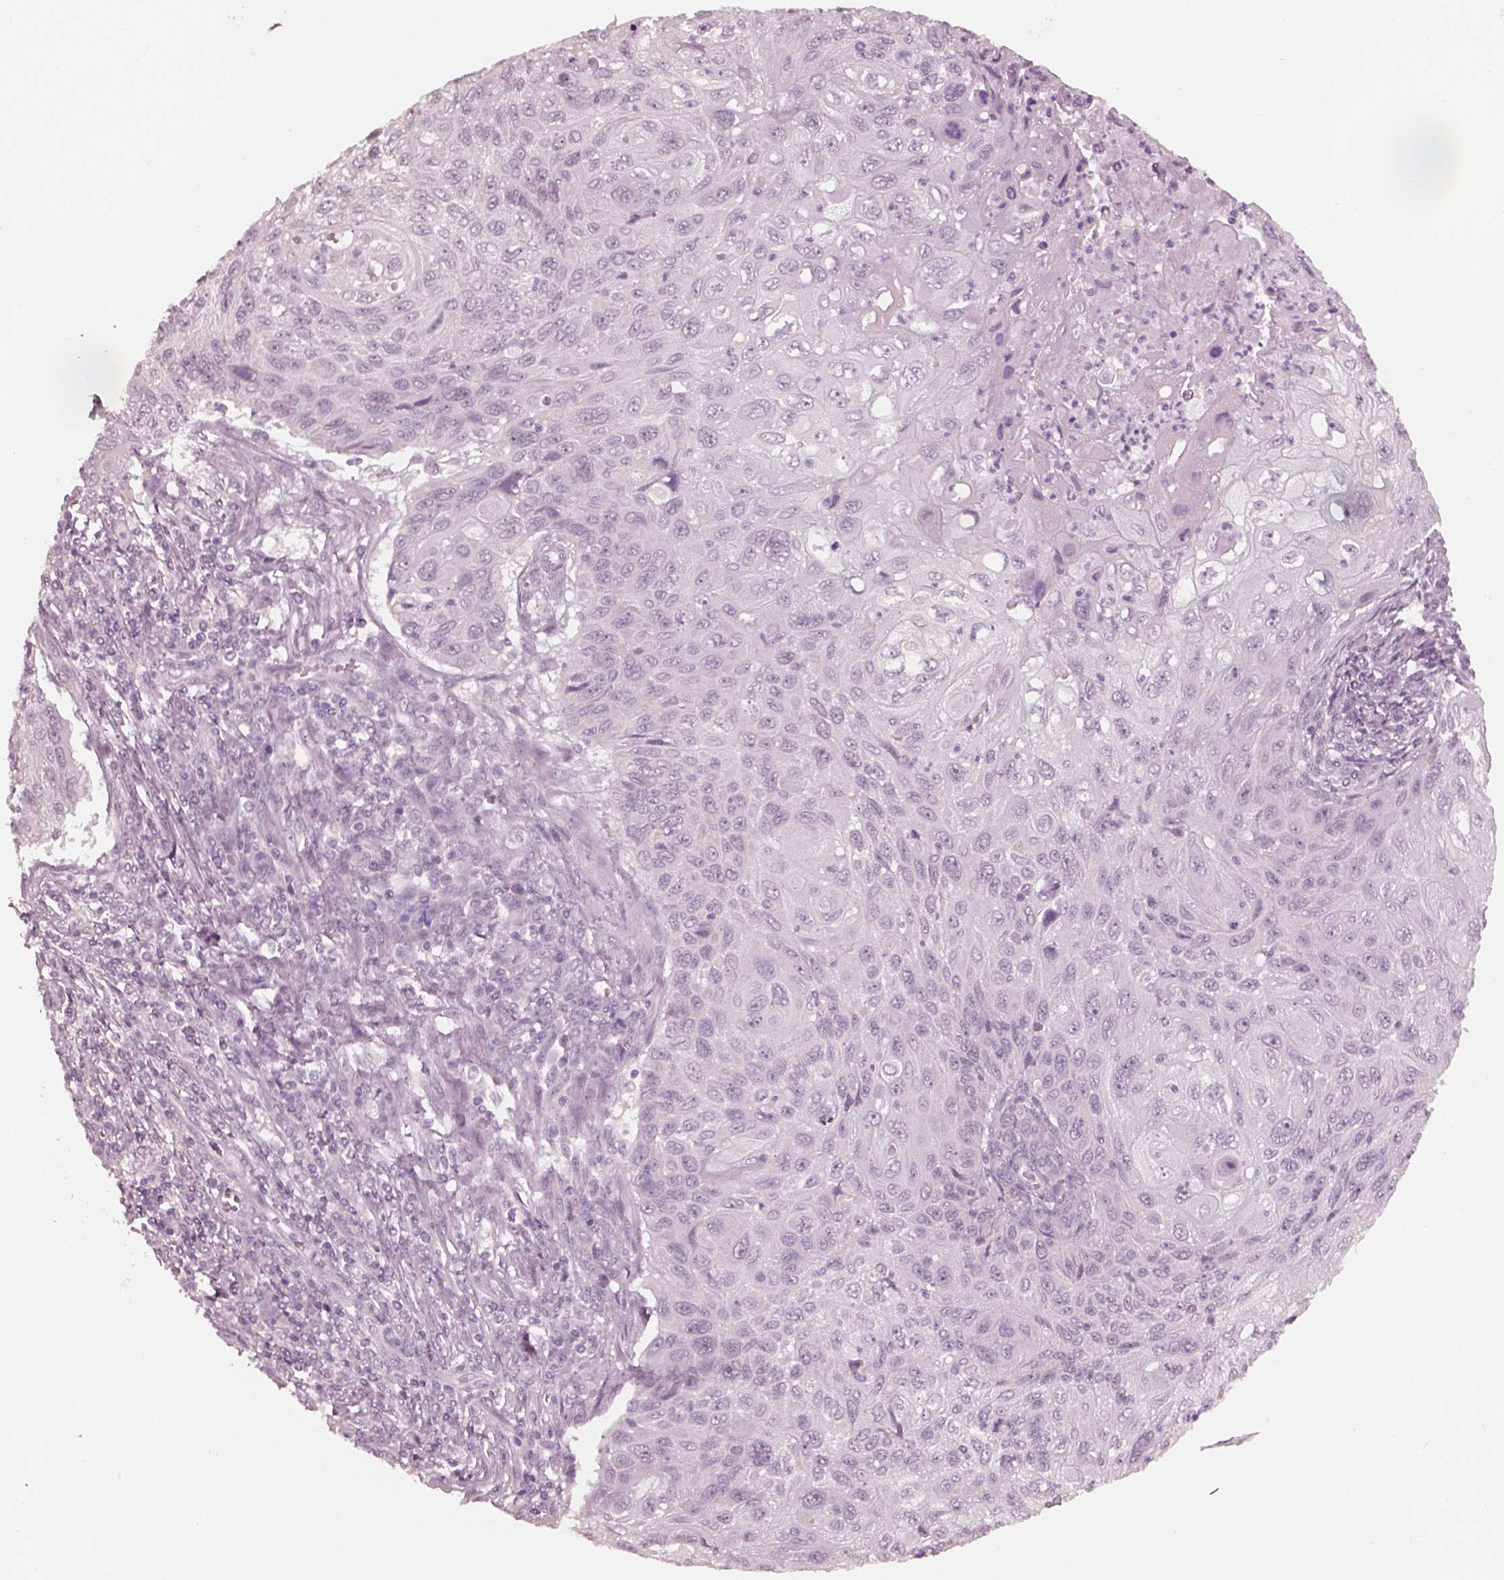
{"staining": {"intensity": "negative", "quantity": "none", "location": "none"}, "tissue": "cervical cancer", "cell_type": "Tumor cells", "image_type": "cancer", "snomed": [{"axis": "morphology", "description": "Squamous cell carcinoma, NOS"}, {"axis": "topography", "description": "Cervix"}], "caption": "Cervical cancer (squamous cell carcinoma) was stained to show a protein in brown. There is no significant positivity in tumor cells.", "gene": "KRTAP24-1", "patient": {"sex": "female", "age": 70}}